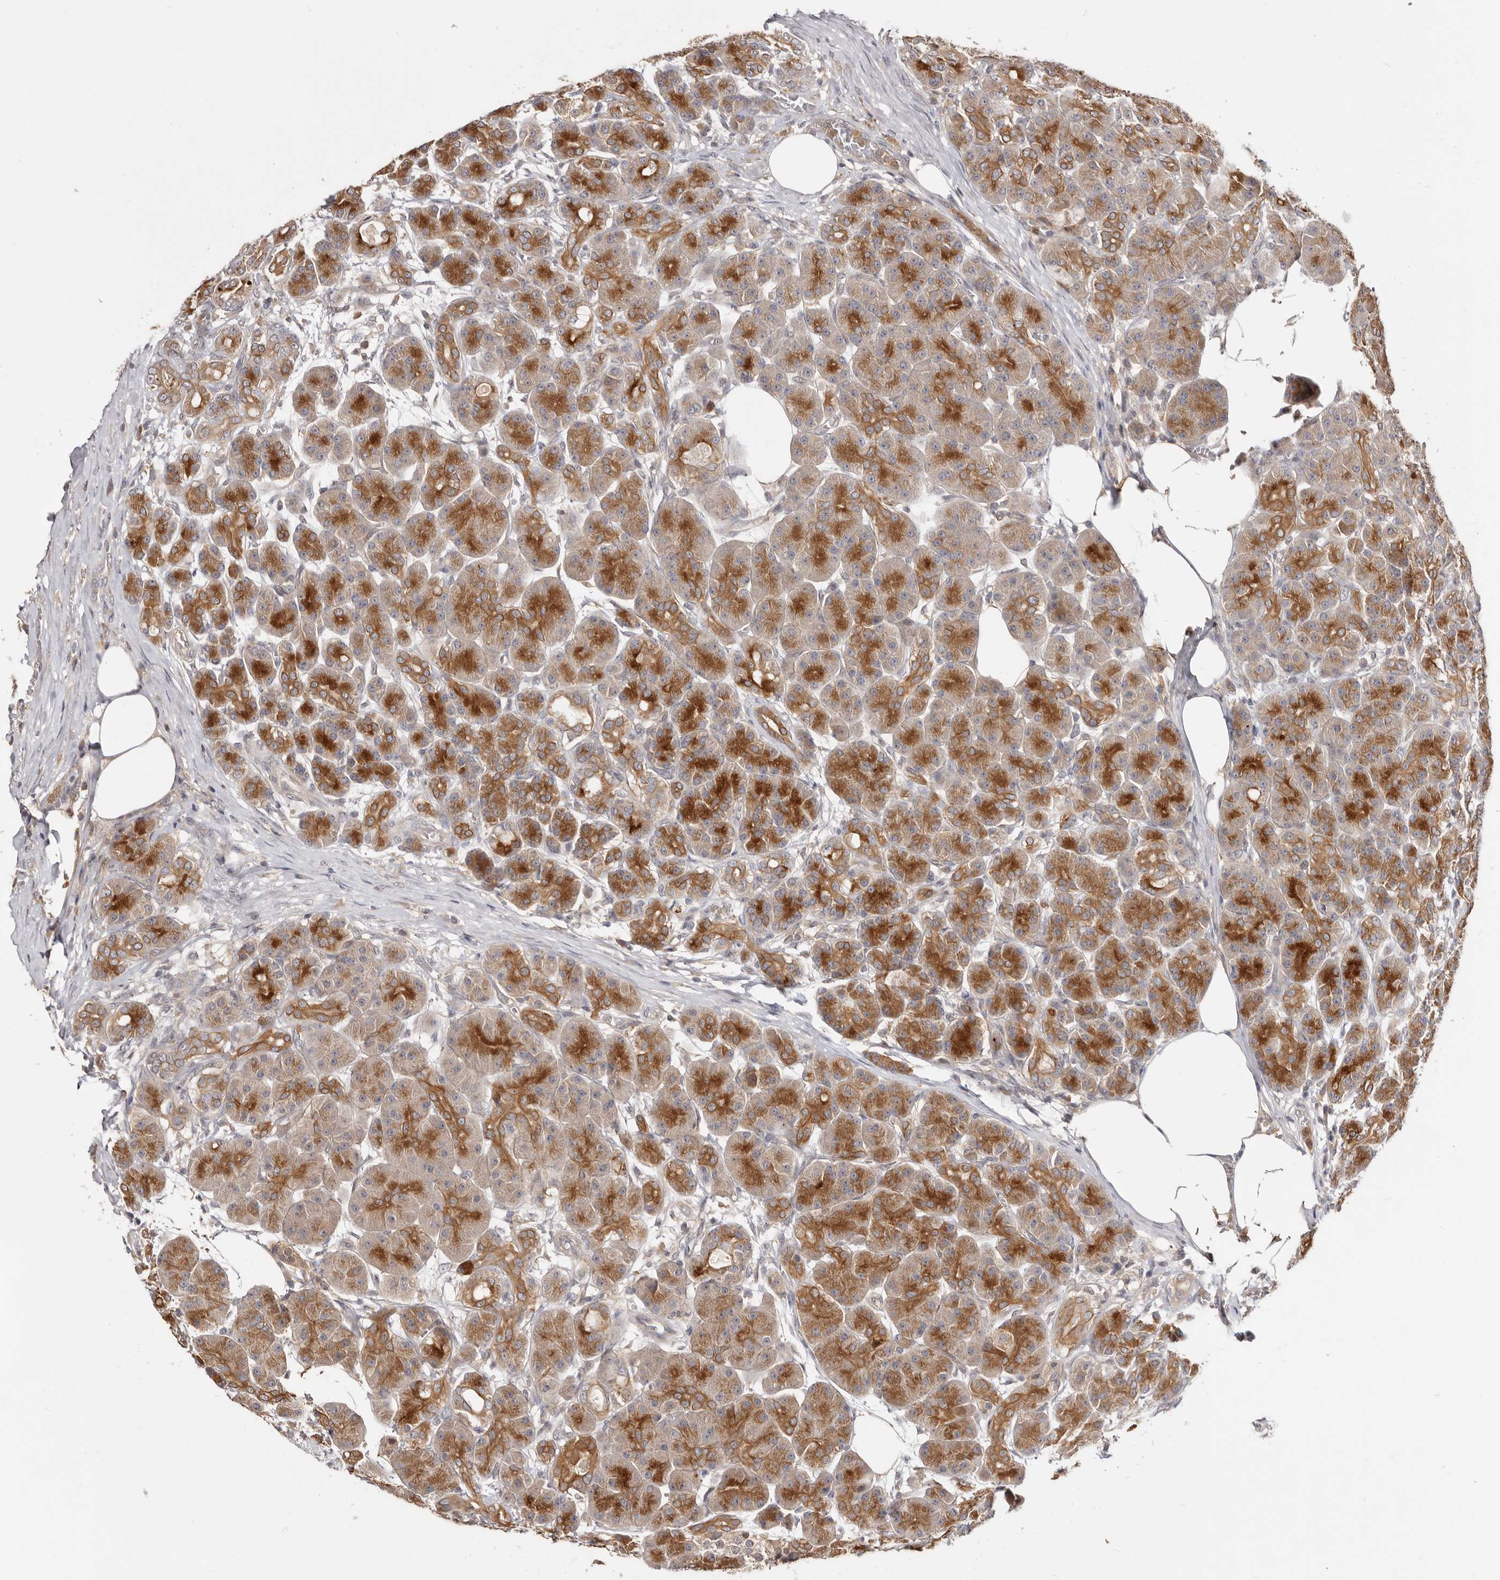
{"staining": {"intensity": "strong", "quantity": ">75%", "location": "cytoplasmic/membranous"}, "tissue": "pancreas", "cell_type": "Exocrine glandular cells", "image_type": "normal", "snomed": [{"axis": "morphology", "description": "Normal tissue, NOS"}, {"axis": "topography", "description": "Pancreas"}], "caption": "Human pancreas stained for a protein (brown) shows strong cytoplasmic/membranous positive staining in approximately >75% of exocrine glandular cells.", "gene": "TC2N", "patient": {"sex": "male", "age": 63}}